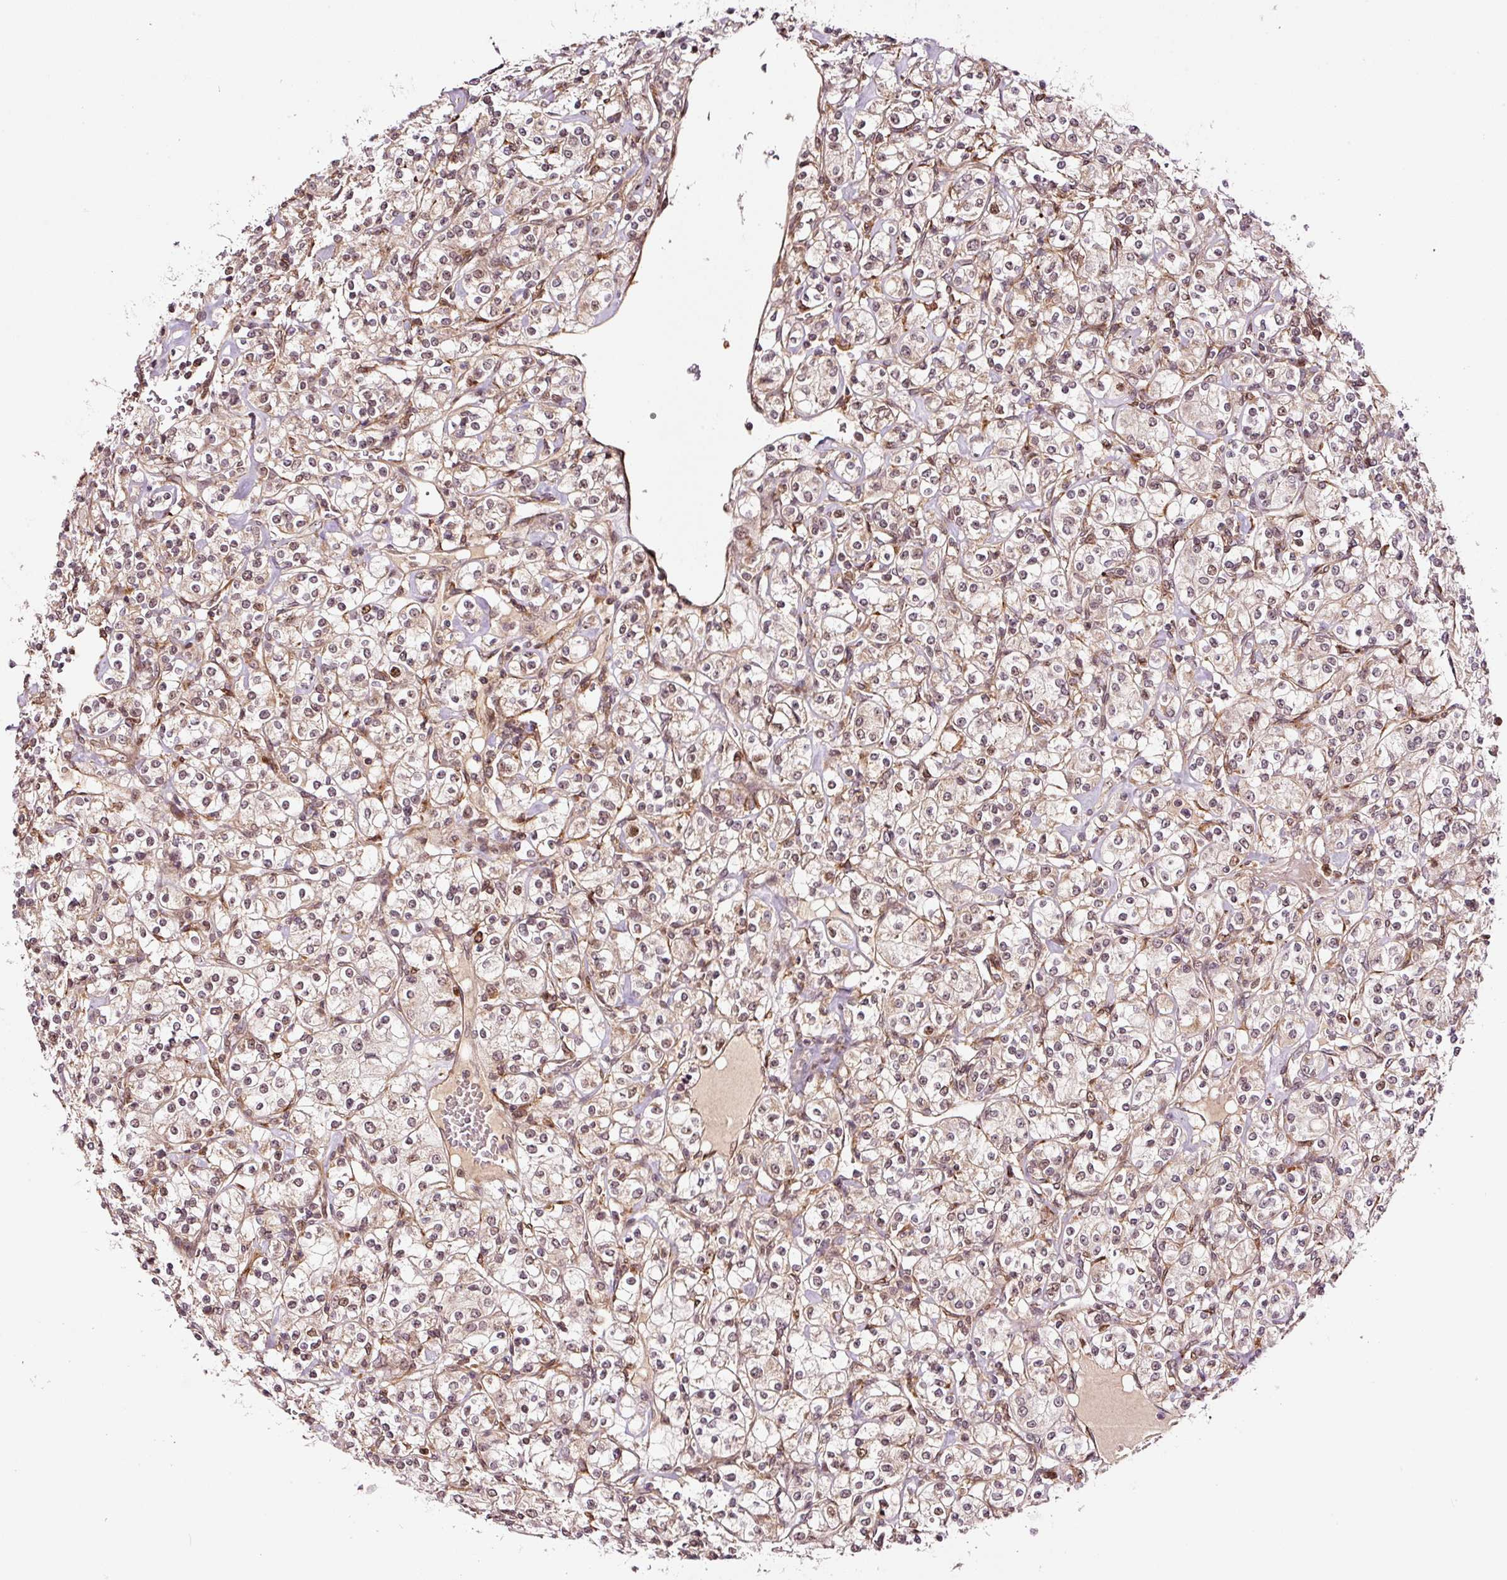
{"staining": {"intensity": "weak", "quantity": ">75%", "location": "cytoplasmic/membranous,nuclear"}, "tissue": "renal cancer", "cell_type": "Tumor cells", "image_type": "cancer", "snomed": [{"axis": "morphology", "description": "Adenocarcinoma, NOS"}, {"axis": "topography", "description": "Kidney"}], "caption": "This histopathology image reveals IHC staining of renal cancer, with low weak cytoplasmic/membranous and nuclear staining in about >75% of tumor cells.", "gene": "RFC4", "patient": {"sex": "male", "age": 77}}